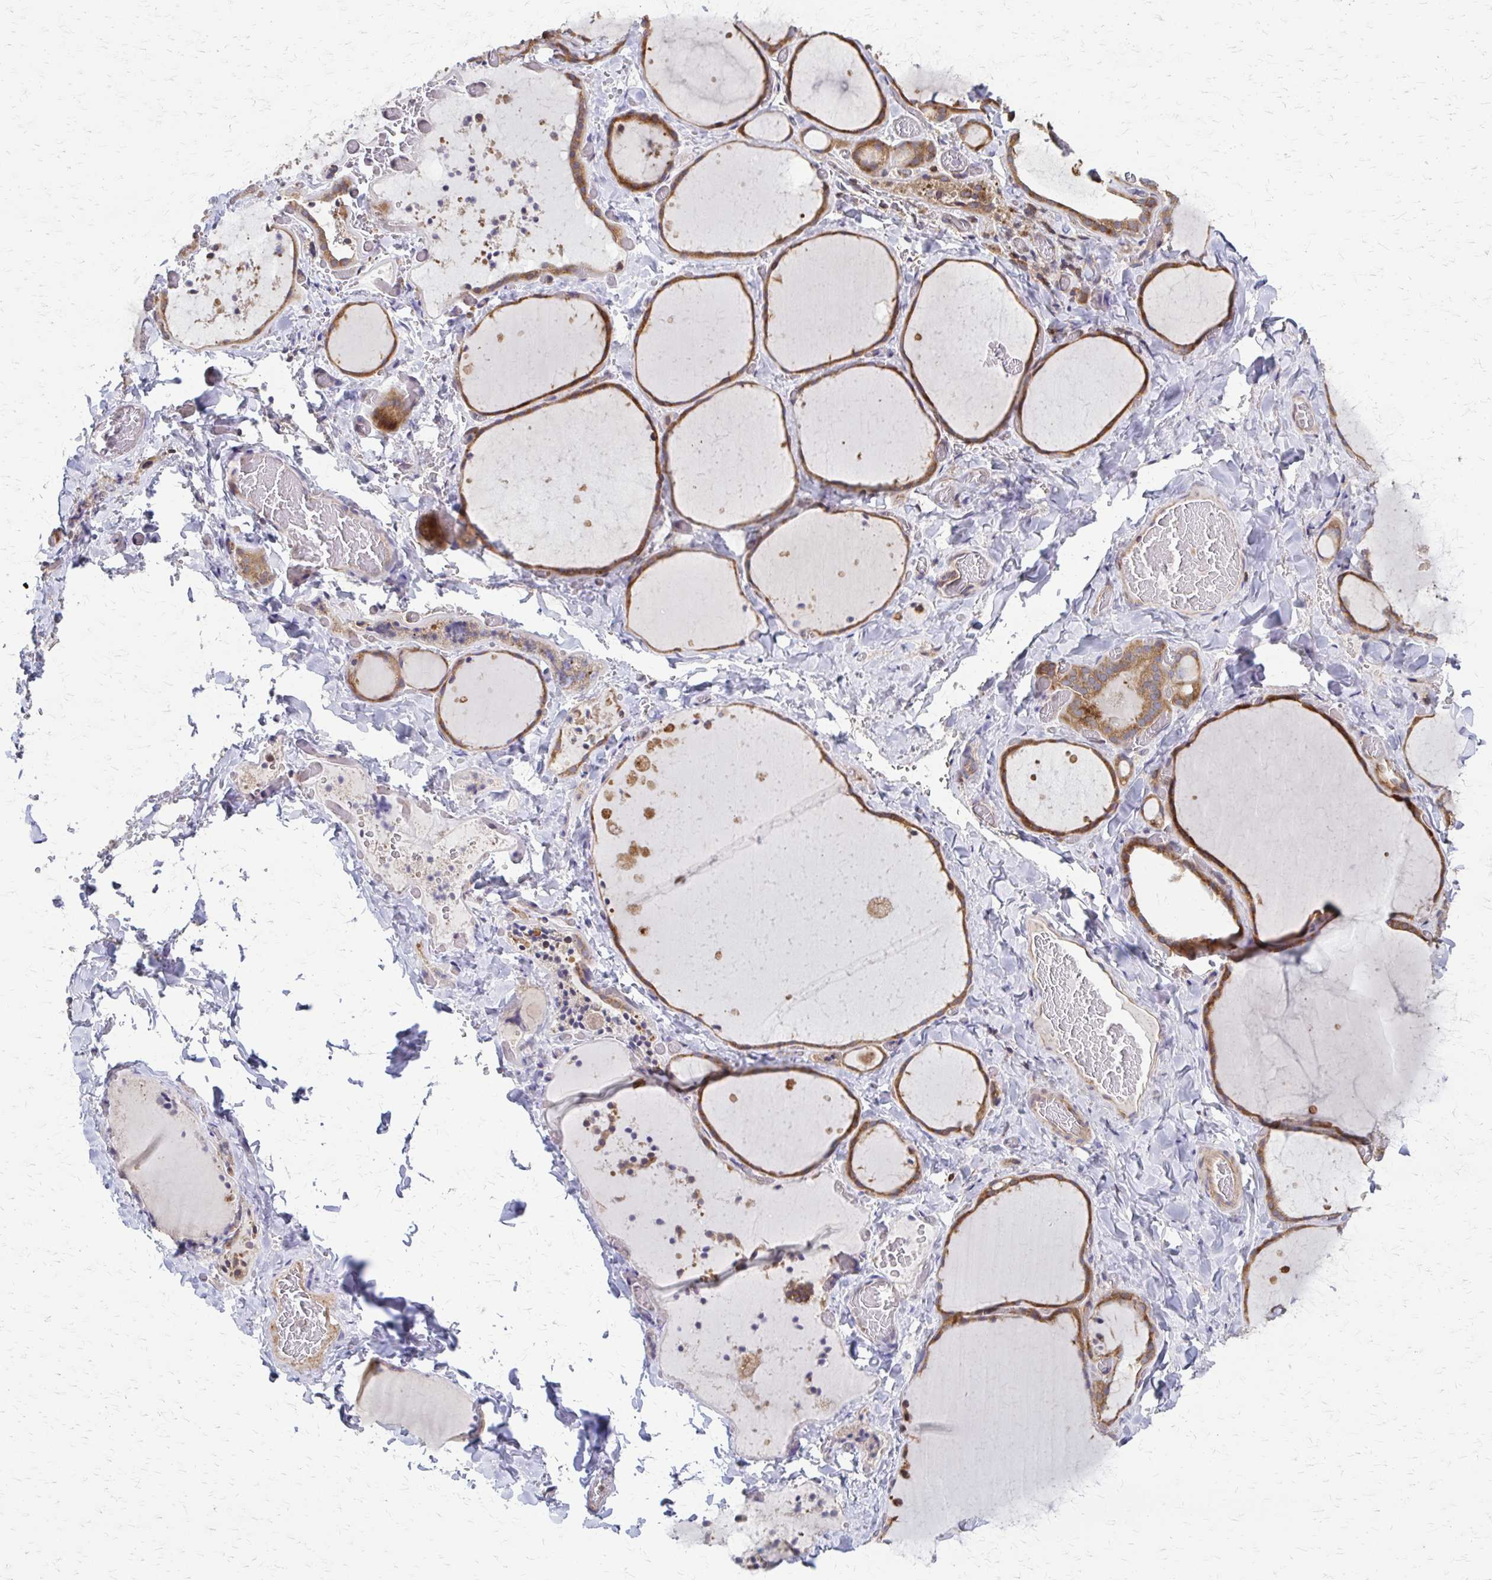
{"staining": {"intensity": "moderate", "quantity": ">75%", "location": "cytoplasmic/membranous"}, "tissue": "thyroid gland", "cell_type": "Glandular cells", "image_type": "normal", "snomed": [{"axis": "morphology", "description": "Normal tissue, NOS"}, {"axis": "topography", "description": "Thyroid gland"}], "caption": "A brown stain shows moderate cytoplasmic/membranous positivity of a protein in glandular cells of unremarkable thyroid gland. The staining was performed using DAB (3,3'-diaminobenzidine), with brown indicating positive protein expression. Nuclei are stained blue with hematoxylin.", "gene": "EEF2", "patient": {"sex": "female", "age": 36}}